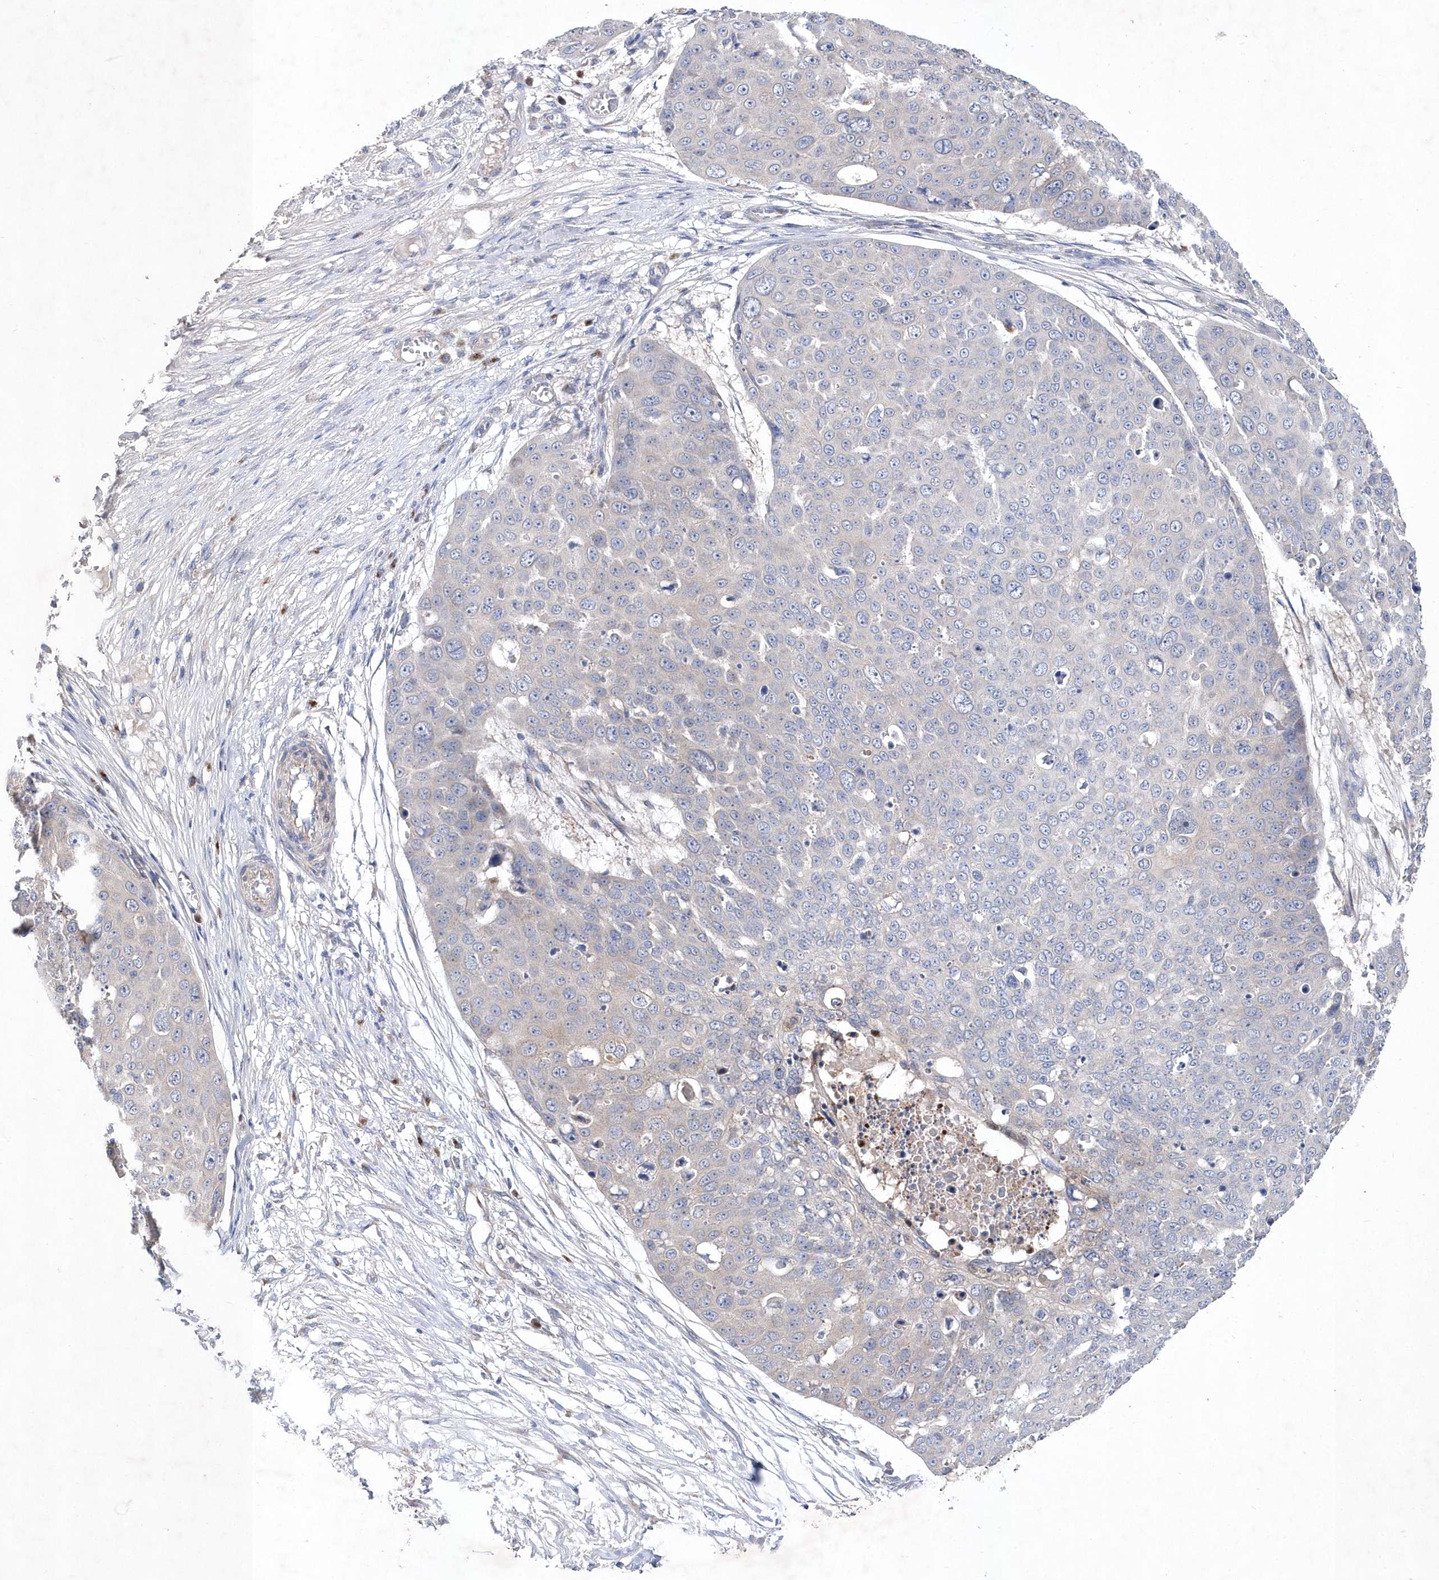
{"staining": {"intensity": "negative", "quantity": "none", "location": "none"}, "tissue": "skin cancer", "cell_type": "Tumor cells", "image_type": "cancer", "snomed": [{"axis": "morphology", "description": "Squamous cell carcinoma, NOS"}, {"axis": "topography", "description": "Skin"}], "caption": "High magnification brightfield microscopy of skin squamous cell carcinoma stained with DAB (3,3'-diaminobenzidine) (brown) and counterstained with hematoxylin (blue): tumor cells show no significant staining.", "gene": "METTL8", "patient": {"sex": "male", "age": 71}}